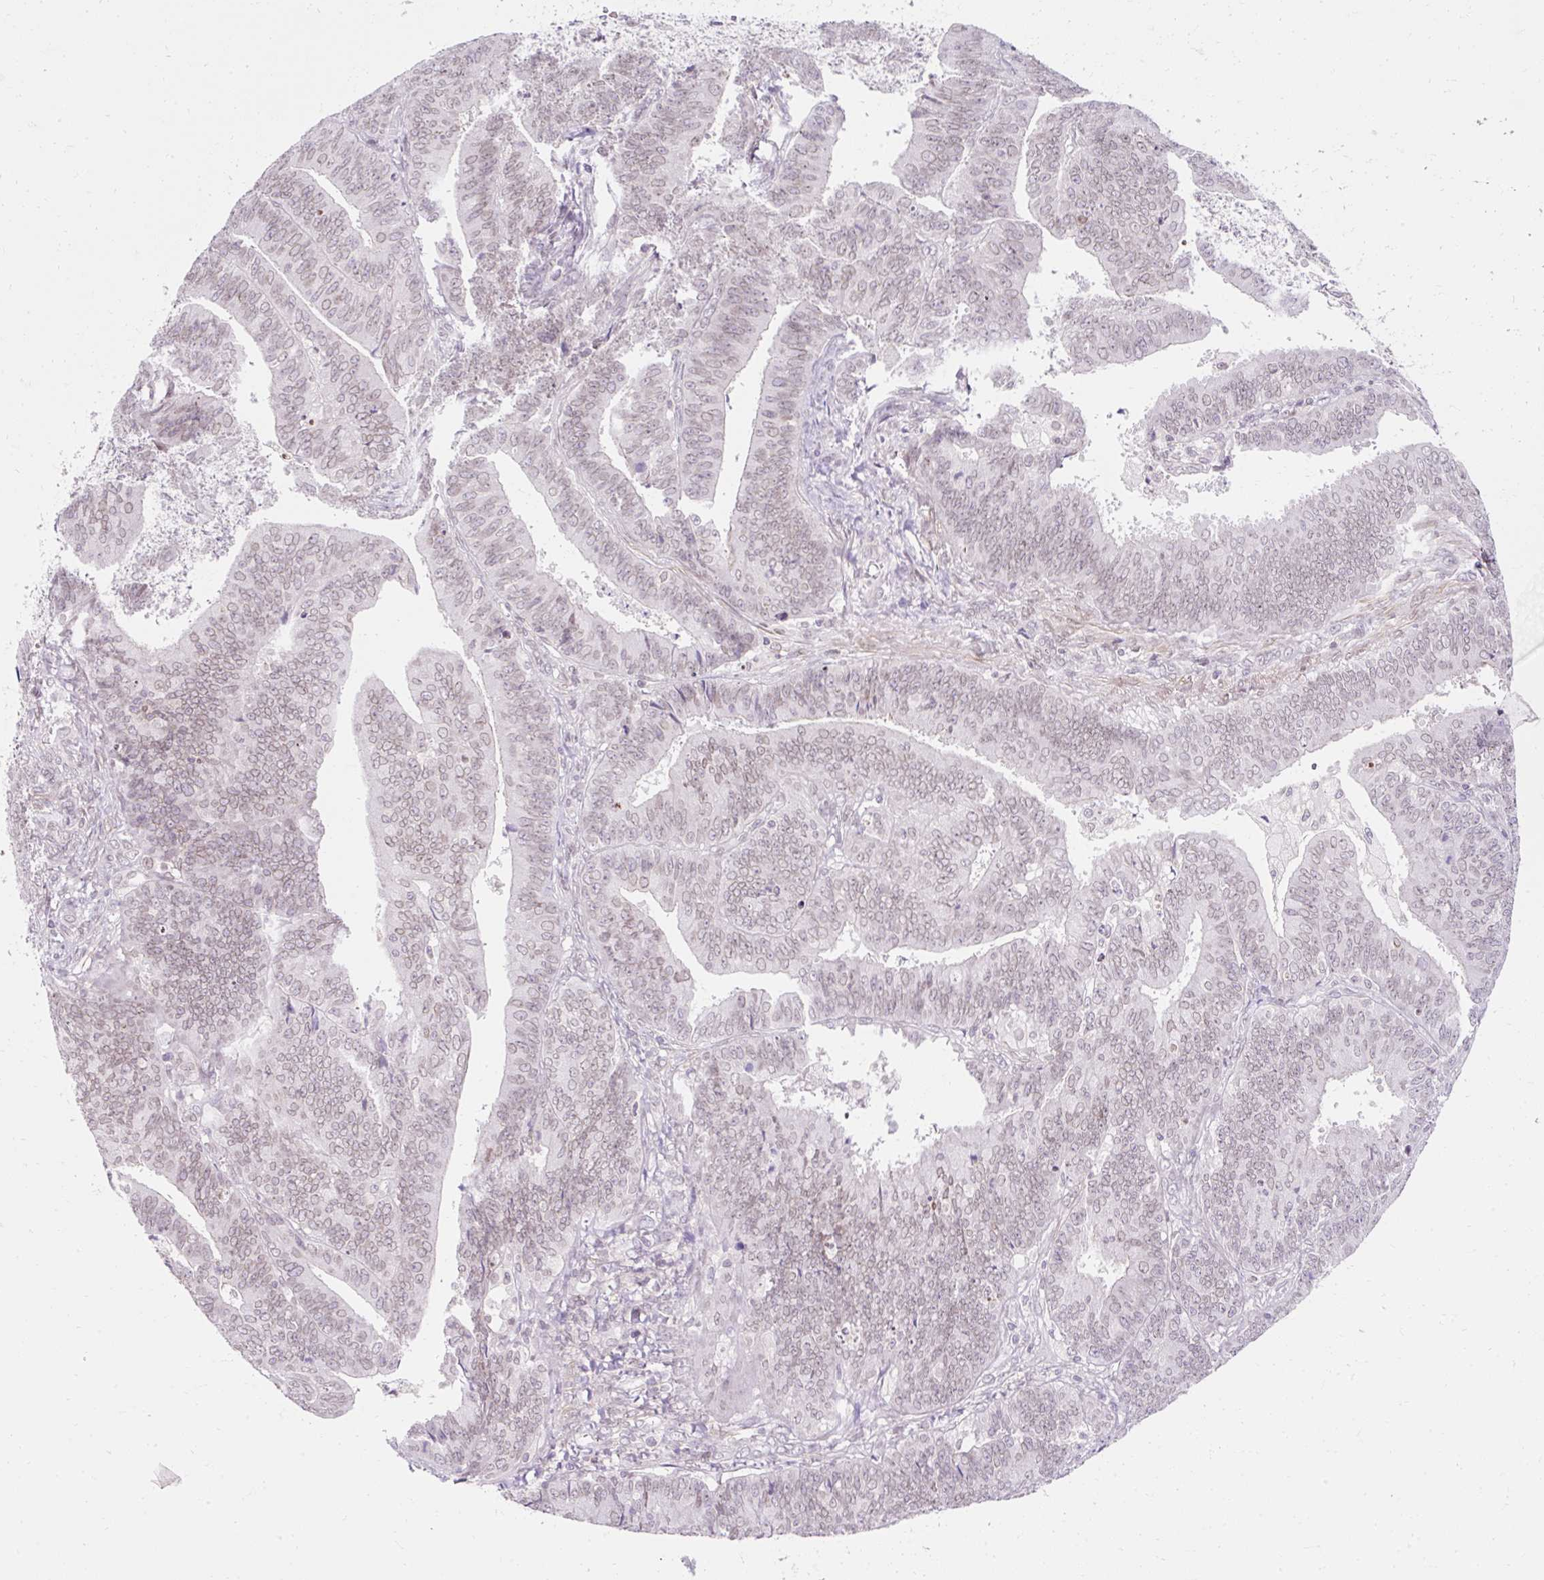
{"staining": {"intensity": "weak", "quantity": ">75%", "location": "cytoplasmic/membranous,nuclear"}, "tissue": "endometrial cancer", "cell_type": "Tumor cells", "image_type": "cancer", "snomed": [{"axis": "morphology", "description": "Adenocarcinoma, NOS"}, {"axis": "topography", "description": "Endometrium"}], "caption": "A brown stain labels weak cytoplasmic/membranous and nuclear positivity of a protein in endometrial cancer tumor cells. The staining is performed using DAB (3,3'-diaminobenzidine) brown chromogen to label protein expression. The nuclei are counter-stained blue using hematoxylin.", "gene": "ZNF610", "patient": {"sex": "female", "age": 73}}